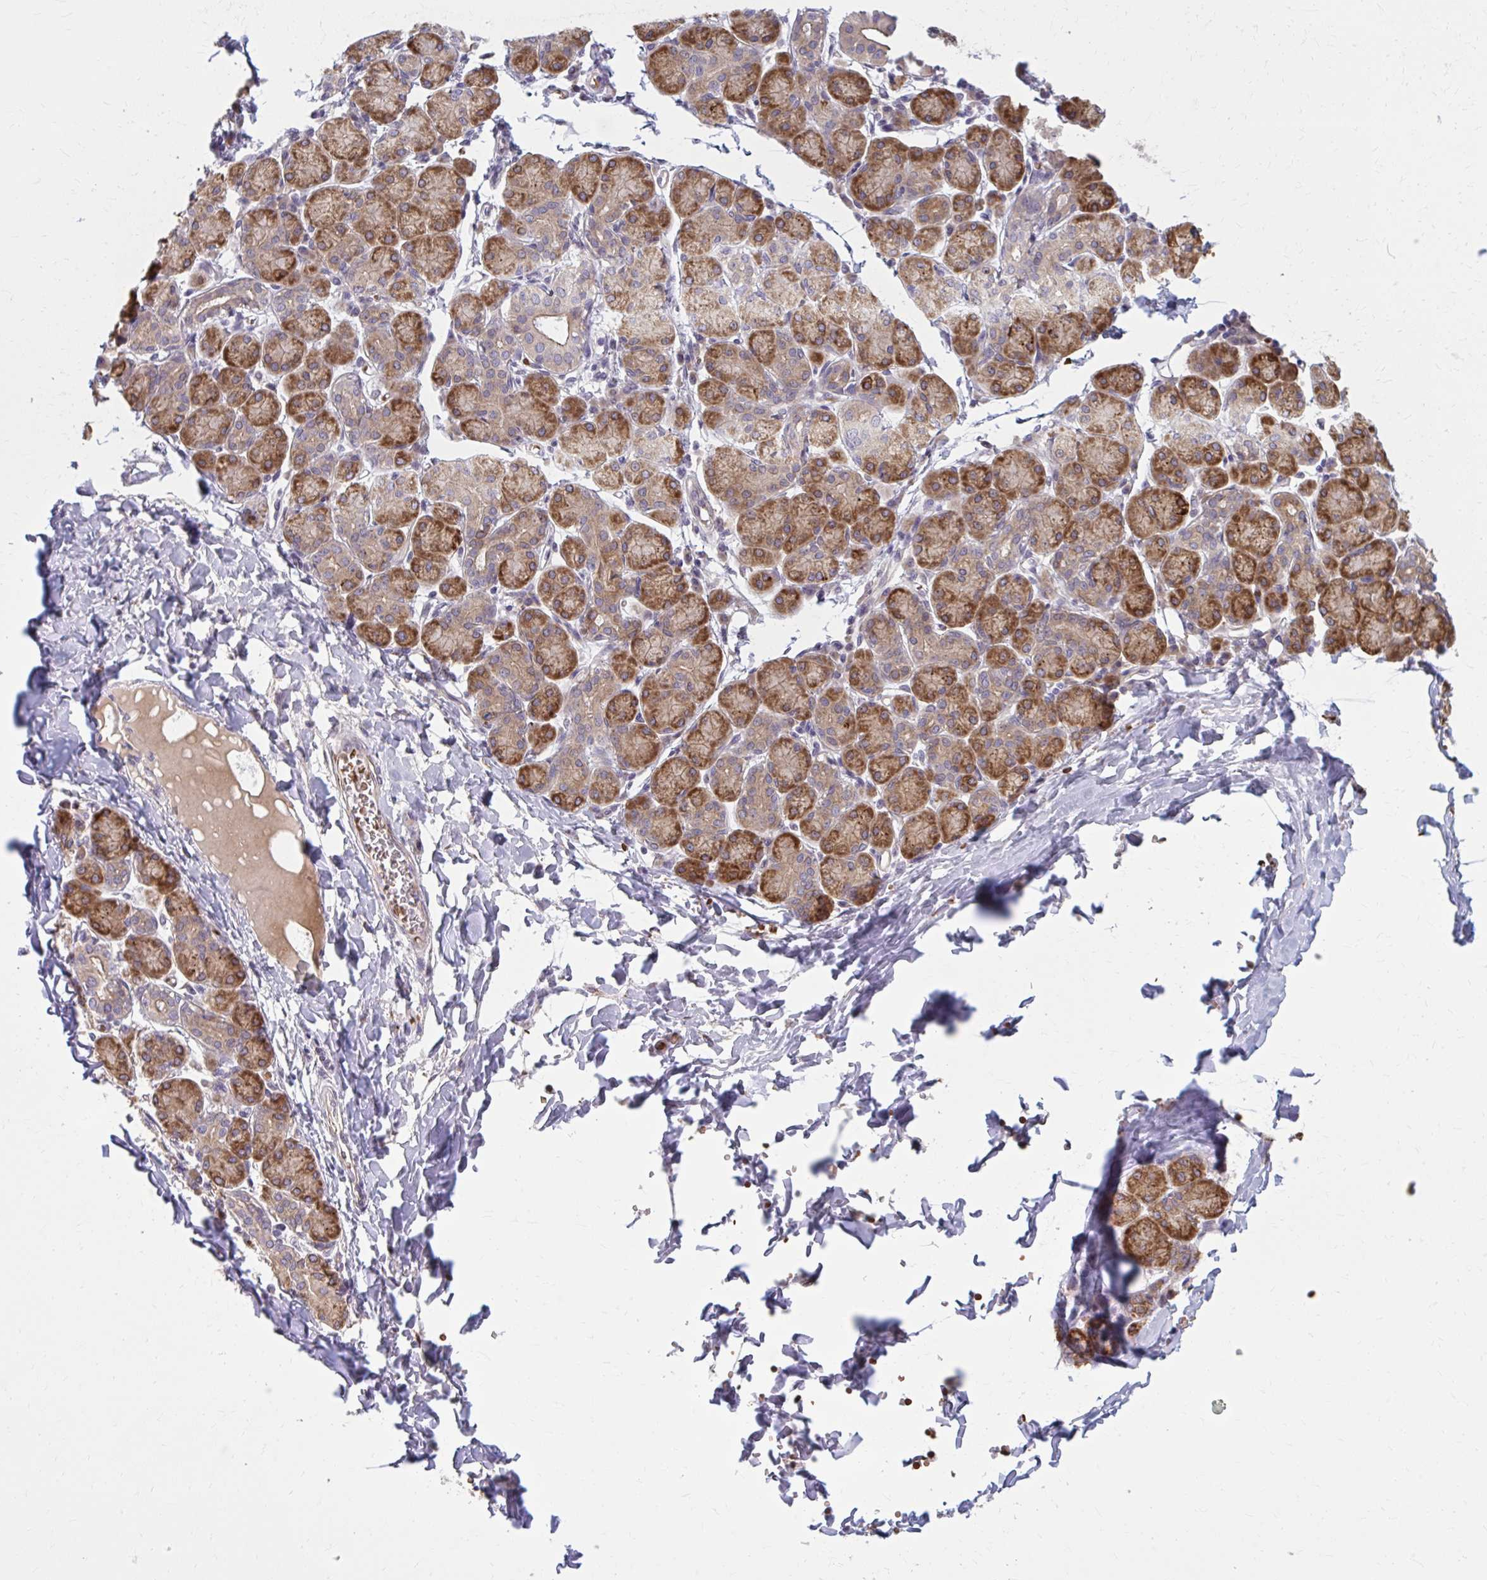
{"staining": {"intensity": "strong", "quantity": ">75%", "location": "cytoplasmic/membranous"}, "tissue": "salivary gland", "cell_type": "Glandular cells", "image_type": "normal", "snomed": [{"axis": "morphology", "description": "Normal tissue, NOS"}, {"axis": "morphology", "description": "Inflammation, NOS"}, {"axis": "topography", "description": "Lymph node"}, {"axis": "topography", "description": "Salivary gland"}], "caption": "Protein analysis of unremarkable salivary gland exhibits strong cytoplasmic/membranous staining in about >75% of glandular cells.", "gene": "SNF8", "patient": {"sex": "male", "age": 3}}